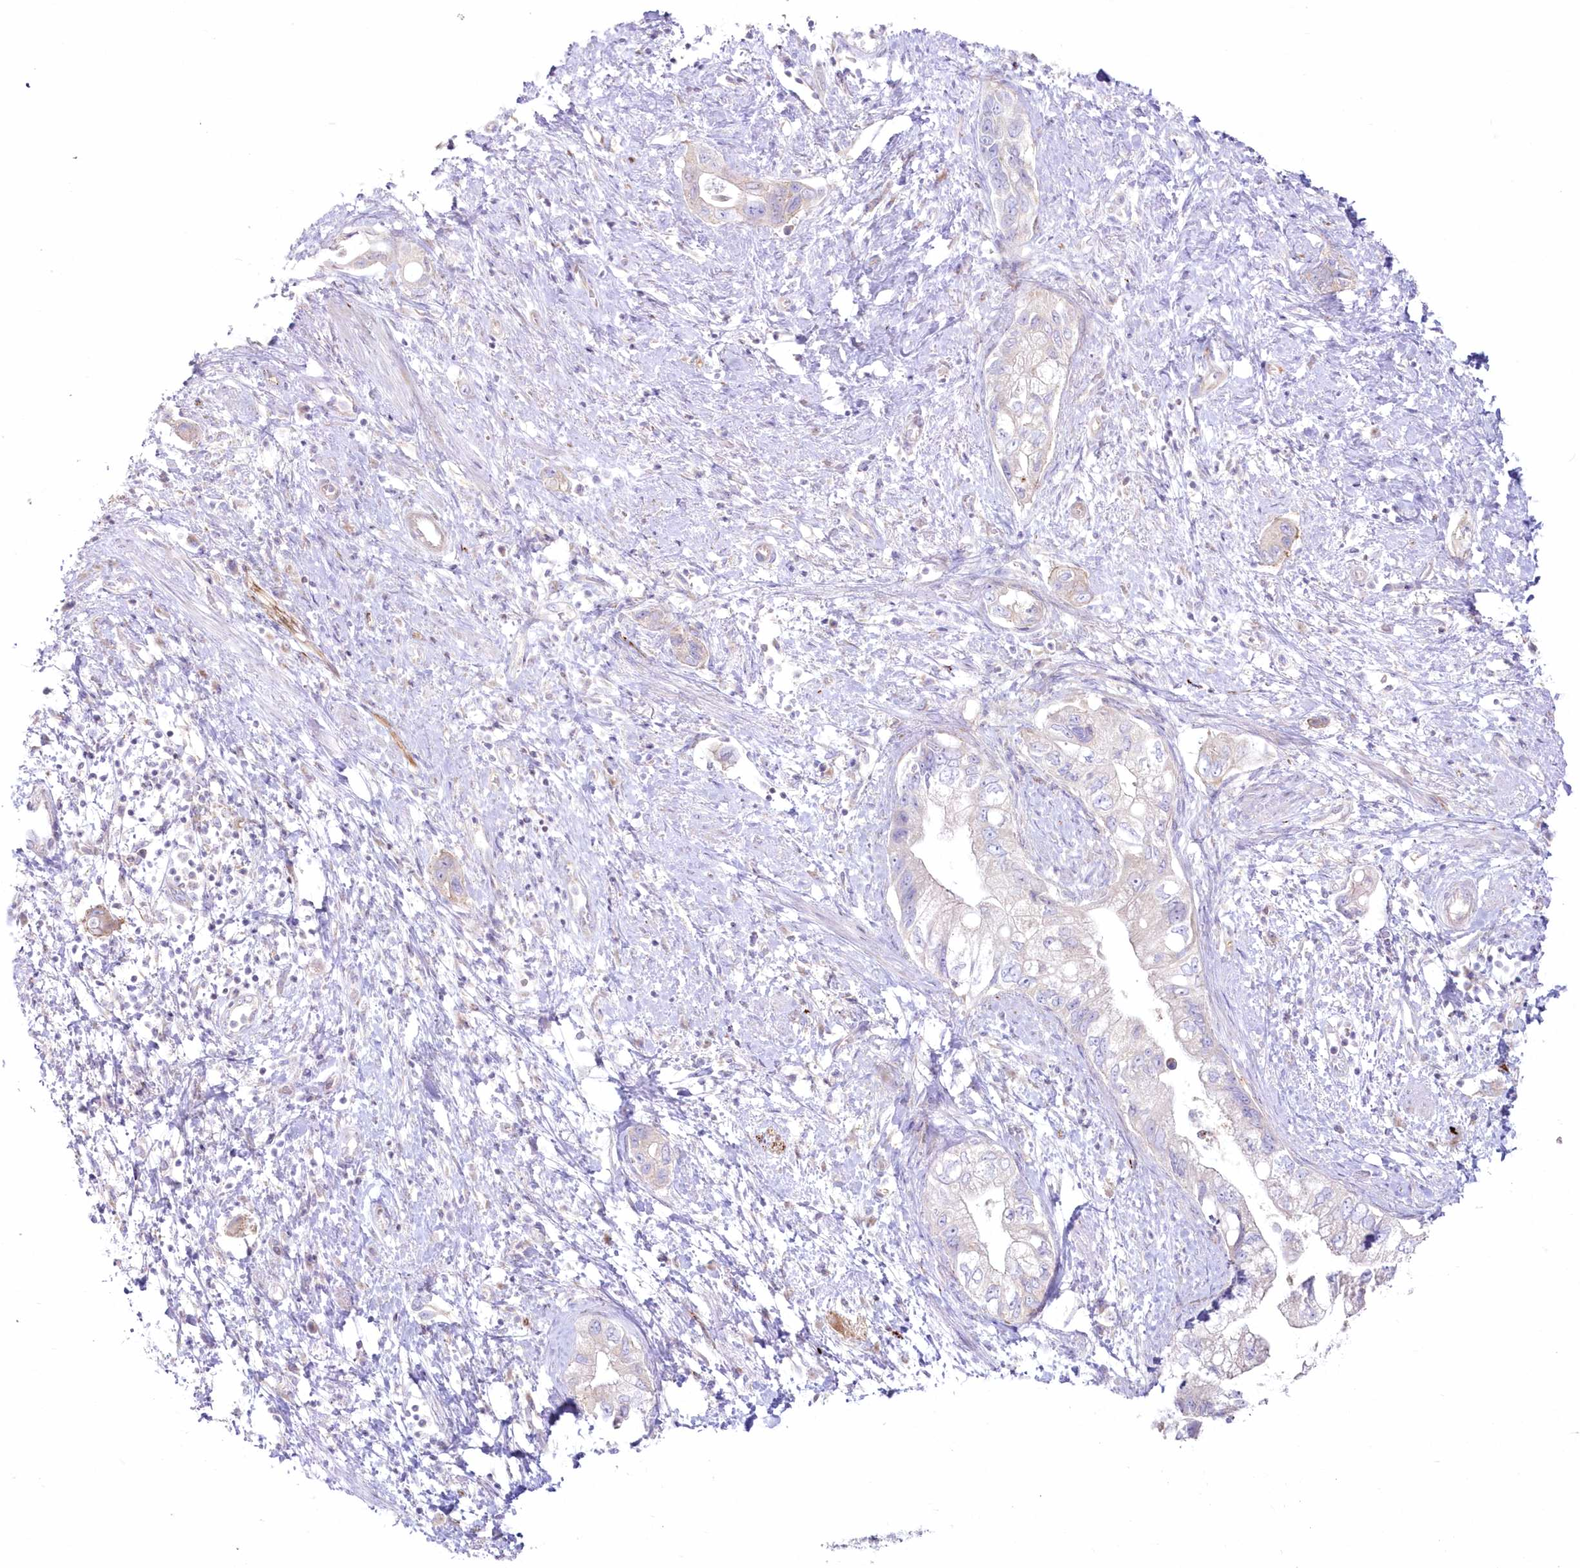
{"staining": {"intensity": "negative", "quantity": "none", "location": "none"}, "tissue": "pancreatic cancer", "cell_type": "Tumor cells", "image_type": "cancer", "snomed": [{"axis": "morphology", "description": "Adenocarcinoma, NOS"}, {"axis": "topography", "description": "Pancreas"}], "caption": "There is no significant staining in tumor cells of pancreatic cancer.", "gene": "ZNF843", "patient": {"sex": "female", "age": 73}}